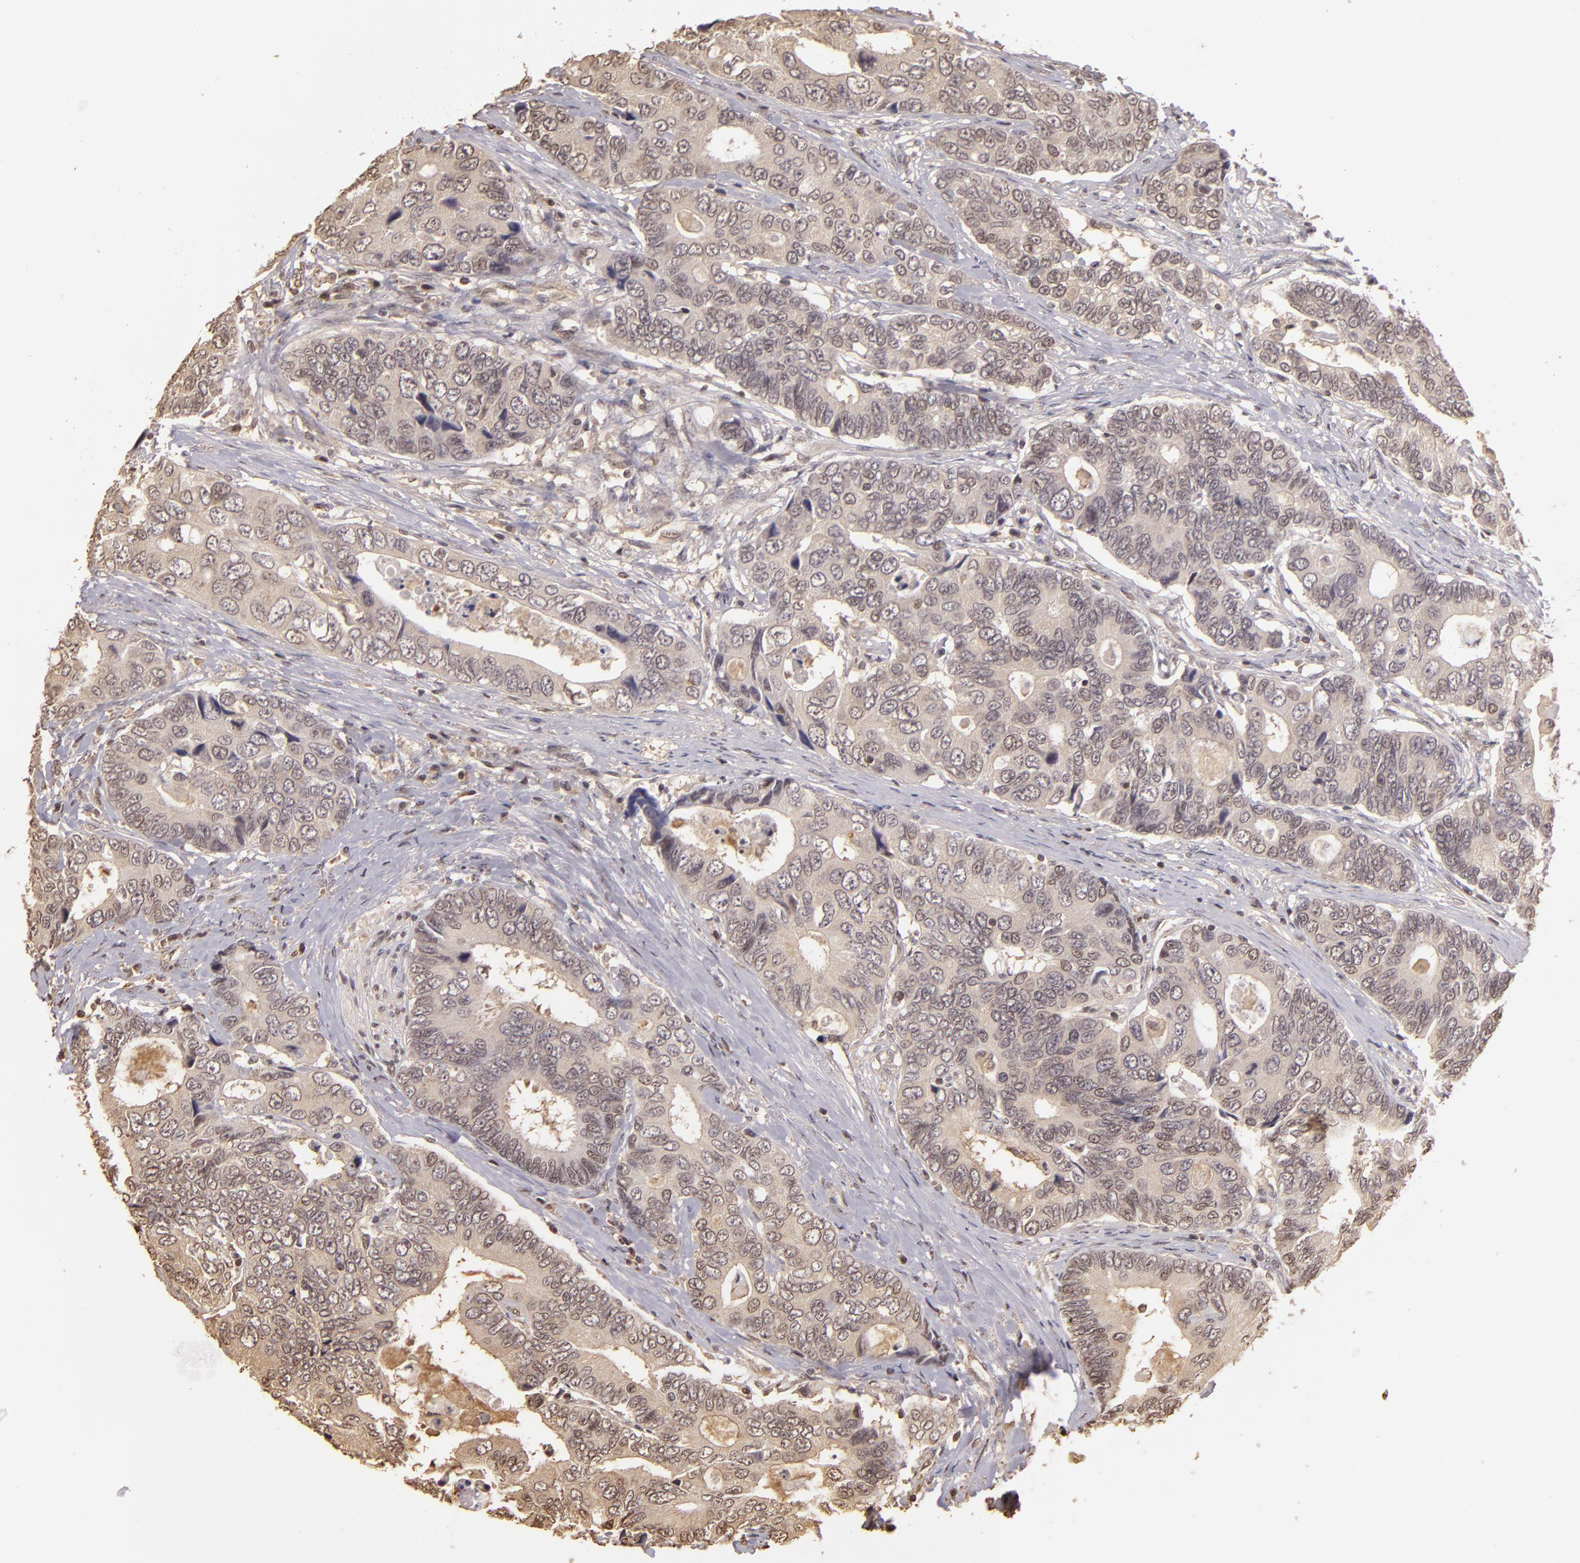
{"staining": {"intensity": "negative", "quantity": "none", "location": "none"}, "tissue": "colorectal cancer", "cell_type": "Tumor cells", "image_type": "cancer", "snomed": [{"axis": "morphology", "description": "Adenocarcinoma, NOS"}, {"axis": "topography", "description": "Rectum"}], "caption": "The immunohistochemistry micrograph has no significant staining in tumor cells of adenocarcinoma (colorectal) tissue.", "gene": "ARPC2", "patient": {"sex": "female", "age": 67}}